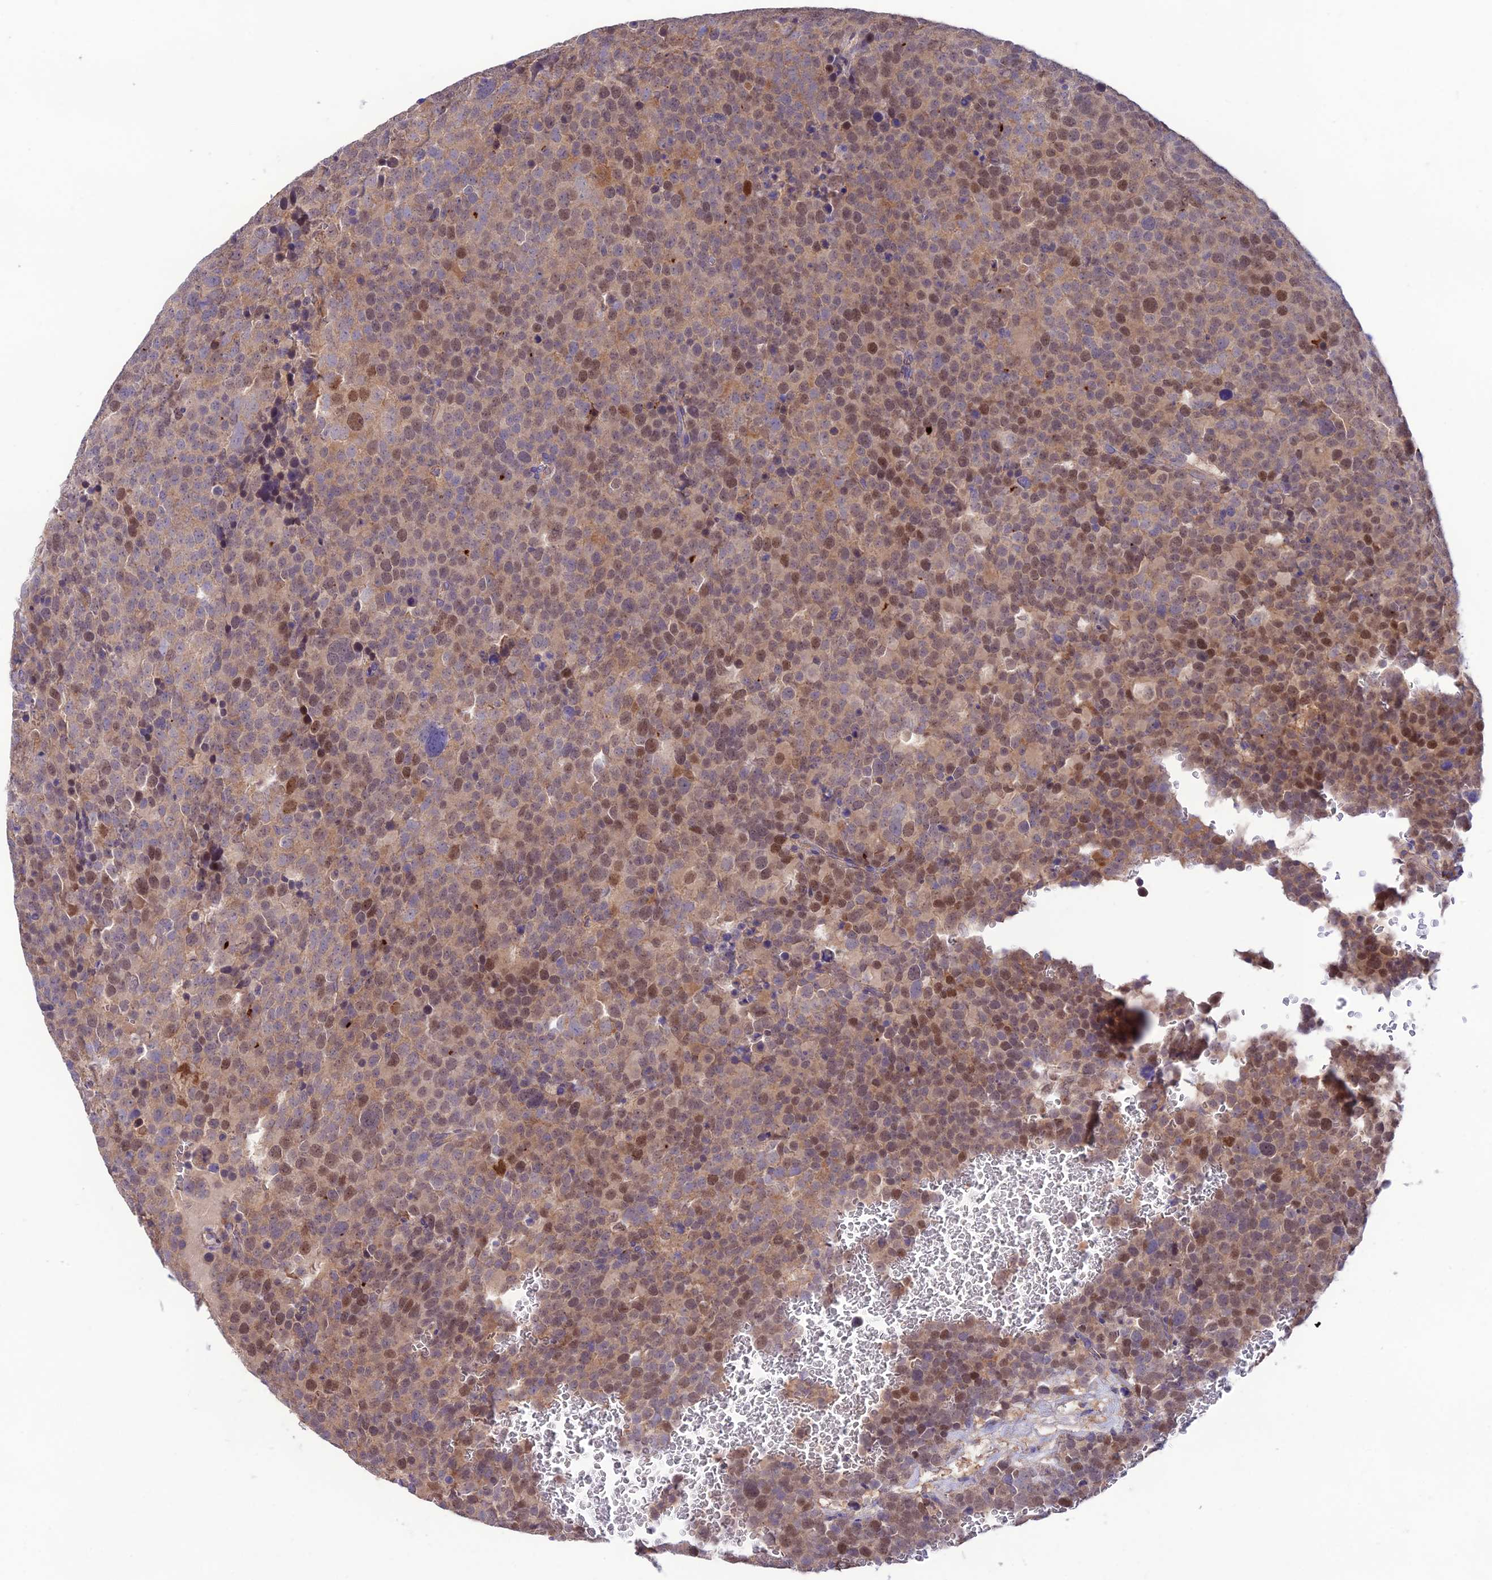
{"staining": {"intensity": "moderate", "quantity": "25%-75%", "location": "nuclear"}, "tissue": "testis cancer", "cell_type": "Tumor cells", "image_type": "cancer", "snomed": [{"axis": "morphology", "description": "Seminoma, NOS"}, {"axis": "topography", "description": "Testis"}], "caption": "Seminoma (testis) tissue exhibits moderate nuclear expression in about 25%-75% of tumor cells", "gene": "BRME1", "patient": {"sex": "male", "age": 71}}